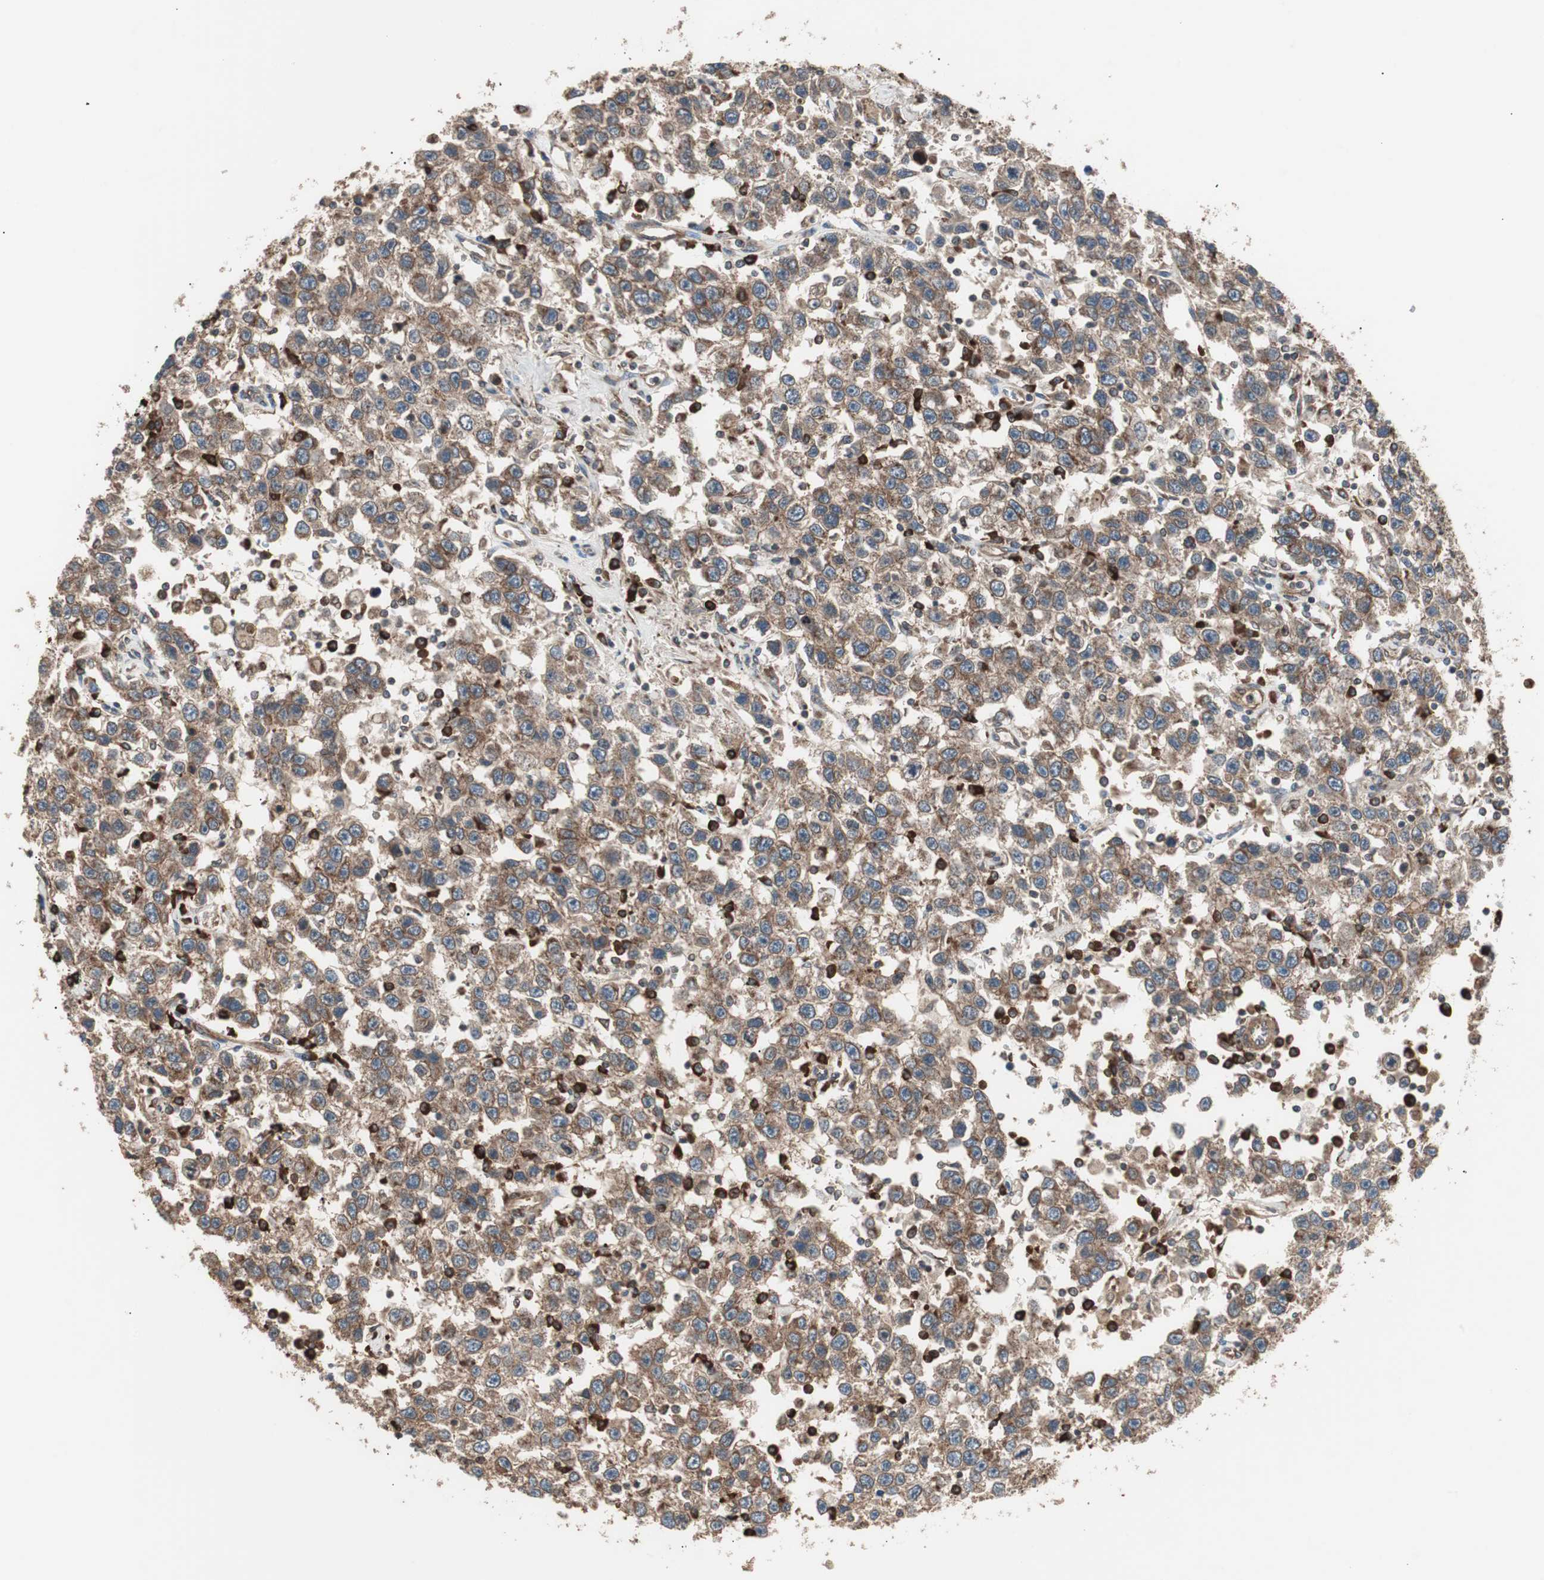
{"staining": {"intensity": "moderate", "quantity": ">75%", "location": "cytoplasmic/membranous"}, "tissue": "testis cancer", "cell_type": "Tumor cells", "image_type": "cancer", "snomed": [{"axis": "morphology", "description": "Seminoma, NOS"}, {"axis": "topography", "description": "Testis"}], "caption": "Immunohistochemistry (IHC) staining of seminoma (testis), which shows medium levels of moderate cytoplasmic/membranous staining in approximately >75% of tumor cells indicating moderate cytoplasmic/membranous protein expression. The staining was performed using DAB (3,3'-diaminobenzidine) (brown) for protein detection and nuclei were counterstained in hematoxylin (blue).", "gene": "LZTS1", "patient": {"sex": "male", "age": 41}}